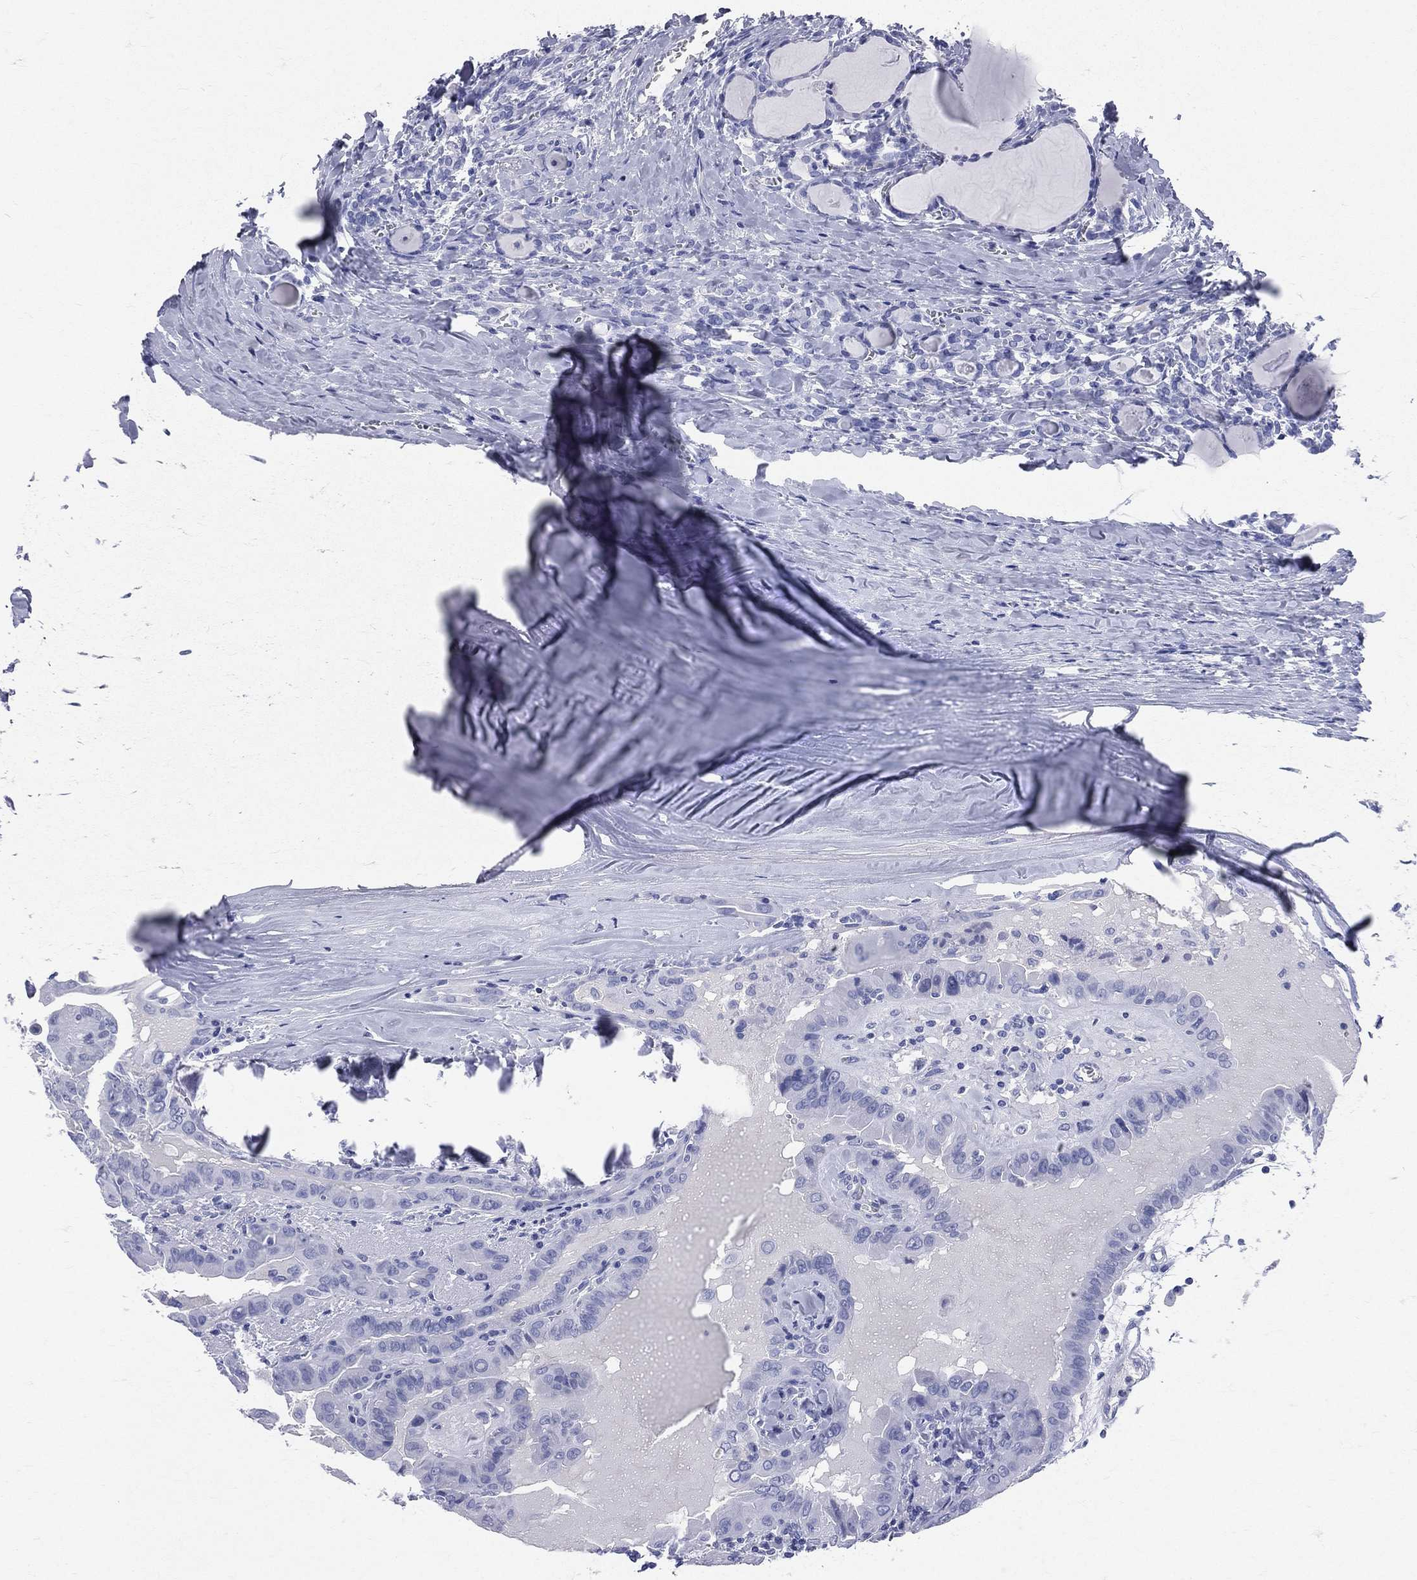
{"staining": {"intensity": "negative", "quantity": "none", "location": "none"}, "tissue": "thyroid cancer", "cell_type": "Tumor cells", "image_type": "cancer", "snomed": [{"axis": "morphology", "description": "Papillary adenocarcinoma, NOS"}, {"axis": "topography", "description": "Thyroid gland"}], "caption": "Immunohistochemistry histopathology image of human thyroid papillary adenocarcinoma stained for a protein (brown), which demonstrates no expression in tumor cells. (Stains: DAB (3,3'-diaminobenzidine) immunohistochemistry with hematoxylin counter stain, Microscopy: brightfield microscopy at high magnification).", "gene": "CYLC1", "patient": {"sex": "female", "age": 37}}